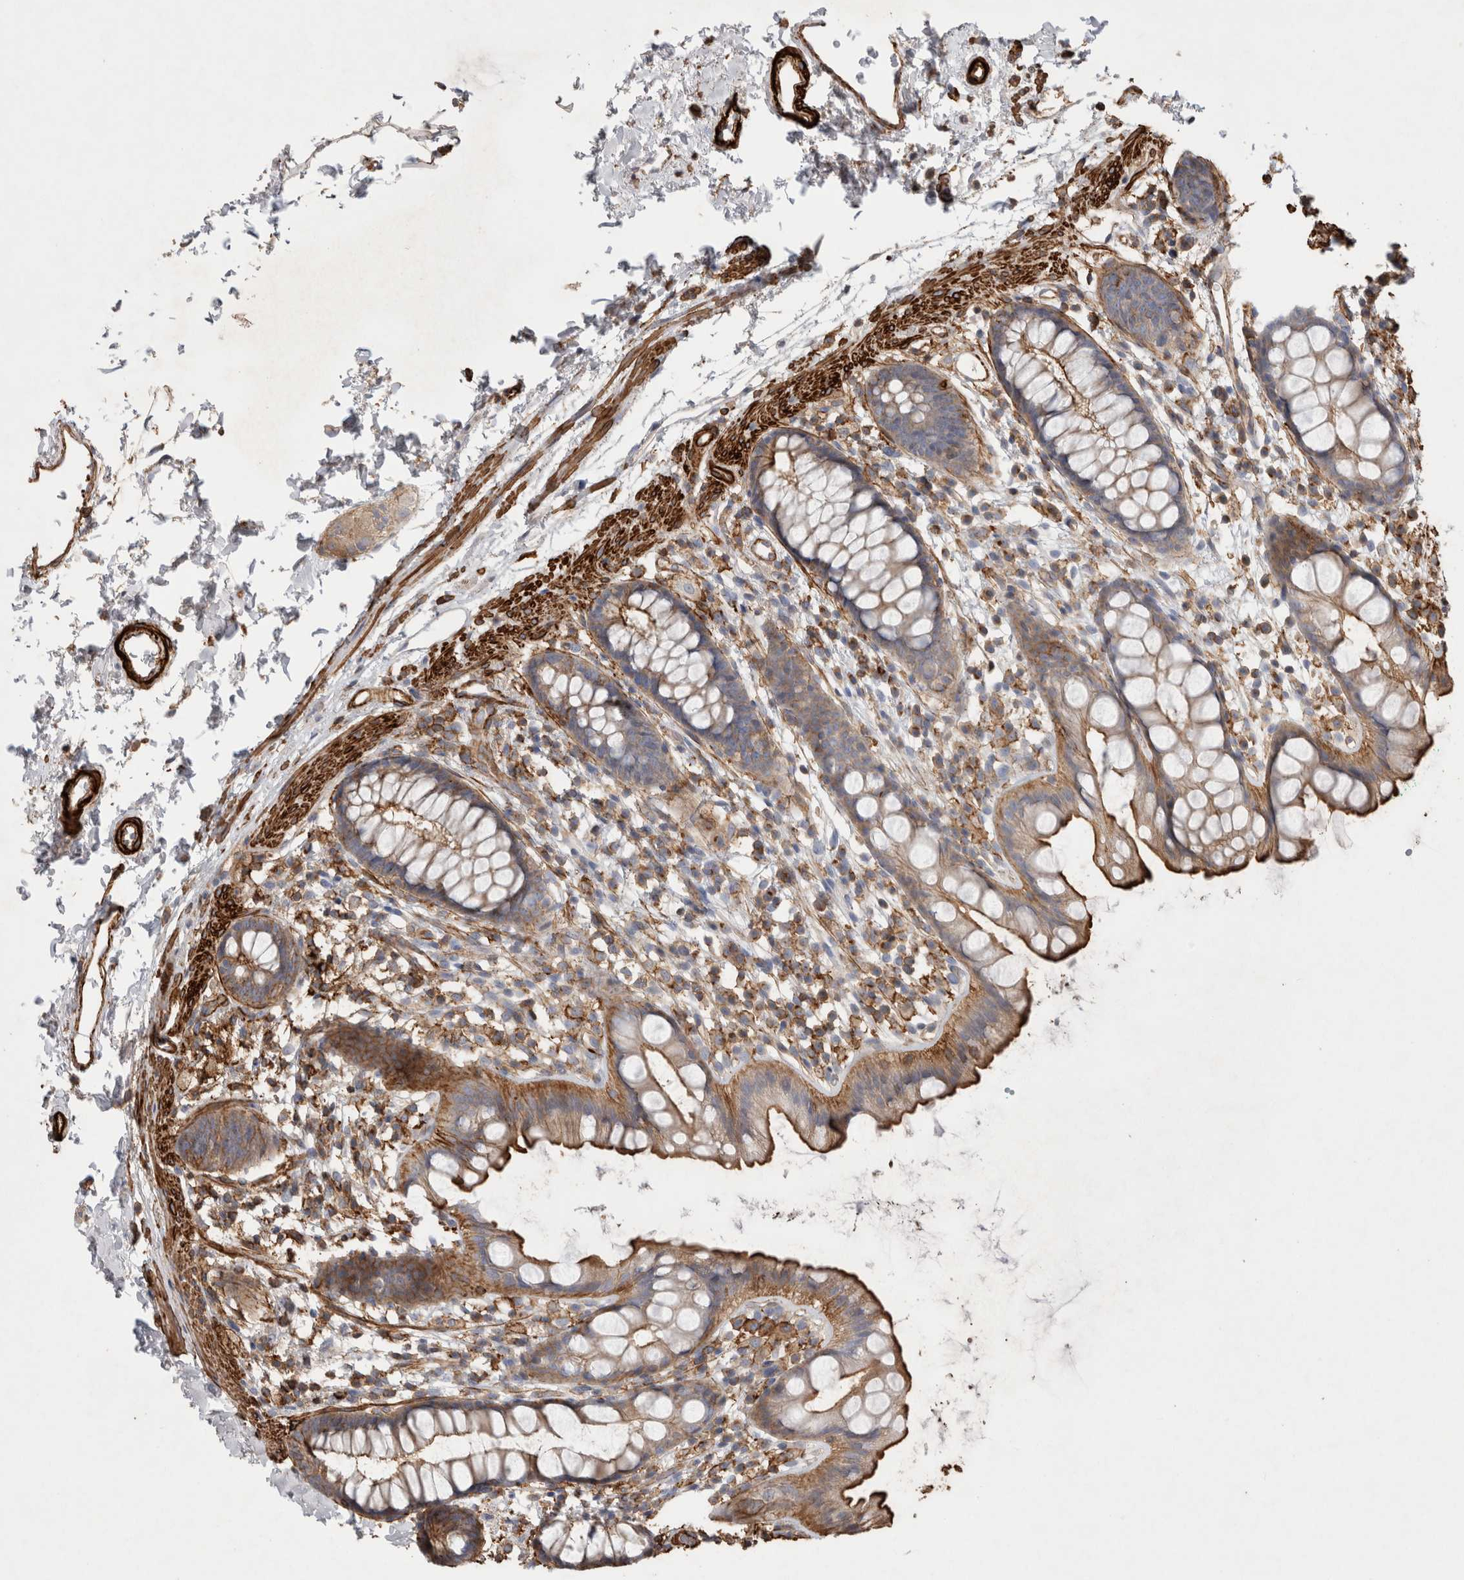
{"staining": {"intensity": "strong", "quantity": "25%-75%", "location": "cytoplasmic/membranous"}, "tissue": "rectum", "cell_type": "Glandular cells", "image_type": "normal", "snomed": [{"axis": "morphology", "description": "Normal tissue, NOS"}, {"axis": "topography", "description": "Rectum"}], "caption": "About 25%-75% of glandular cells in benign rectum show strong cytoplasmic/membranous protein expression as visualized by brown immunohistochemical staining.", "gene": "GPER1", "patient": {"sex": "female", "age": 65}}